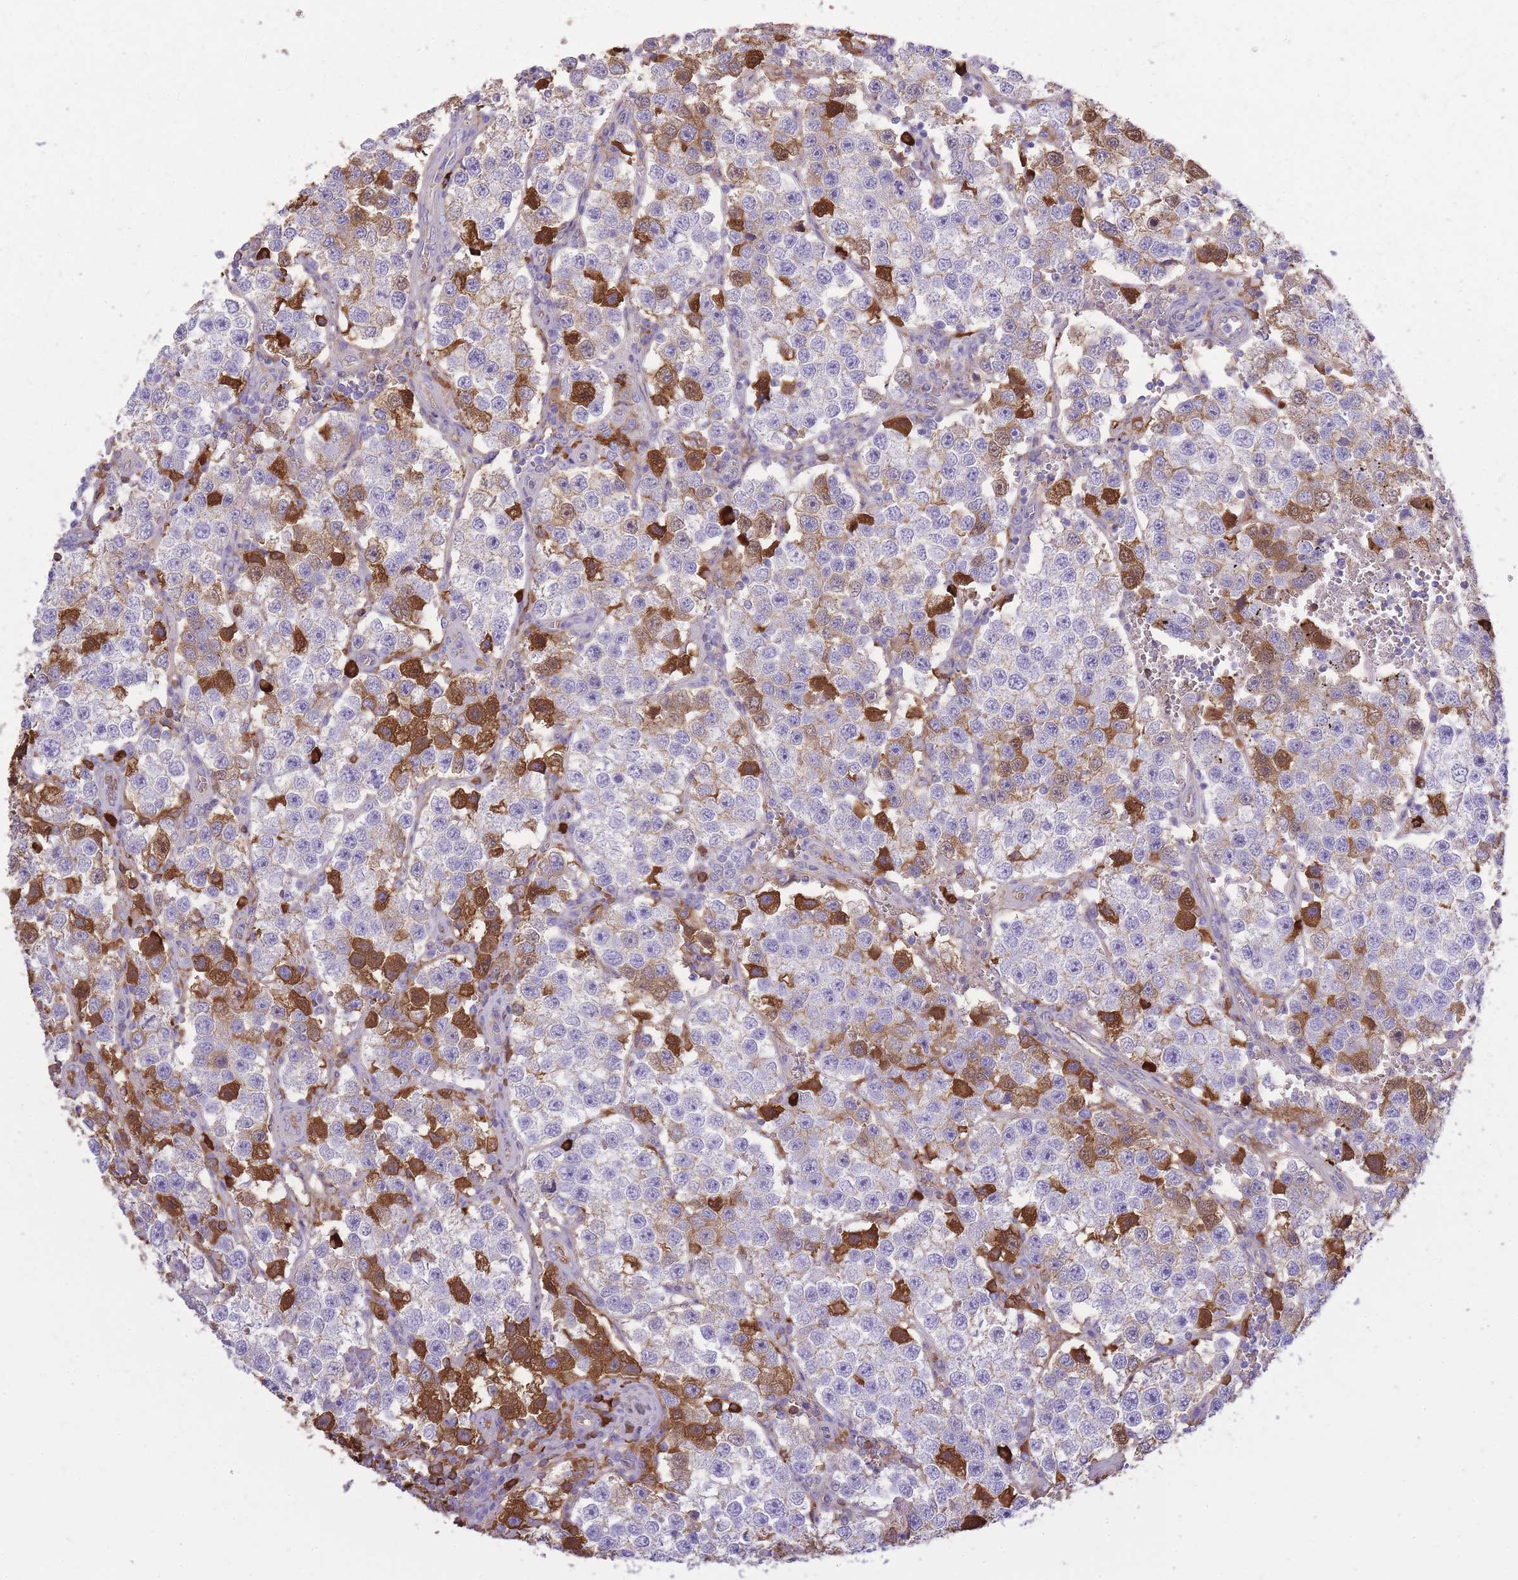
{"staining": {"intensity": "weak", "quantity": "25%-75%", "location": "cytoplasmic/membranous"}, "tissue": "testis cancer", "cell_type": "Tumor cells", "image_type": "cancer", "snomed": [{"axis": "morphology", "description": "Seminoma, NOS"}, {"axis": "topography", "description": "Testis"}], "caption": "Immunohistochemistry (IHC) photomicrograph of neoplastic tissue: testis seminoma stained using immunohistochemistry (IHC) displays low levels of weak protein expression localized specifically in the cytoplasmic/membranous of tumor cells, appearing as a cytoplasmic/membranous brown color.", "gene": "IGKV1D-42", "patient": {"sex": "male", "age": 37}}